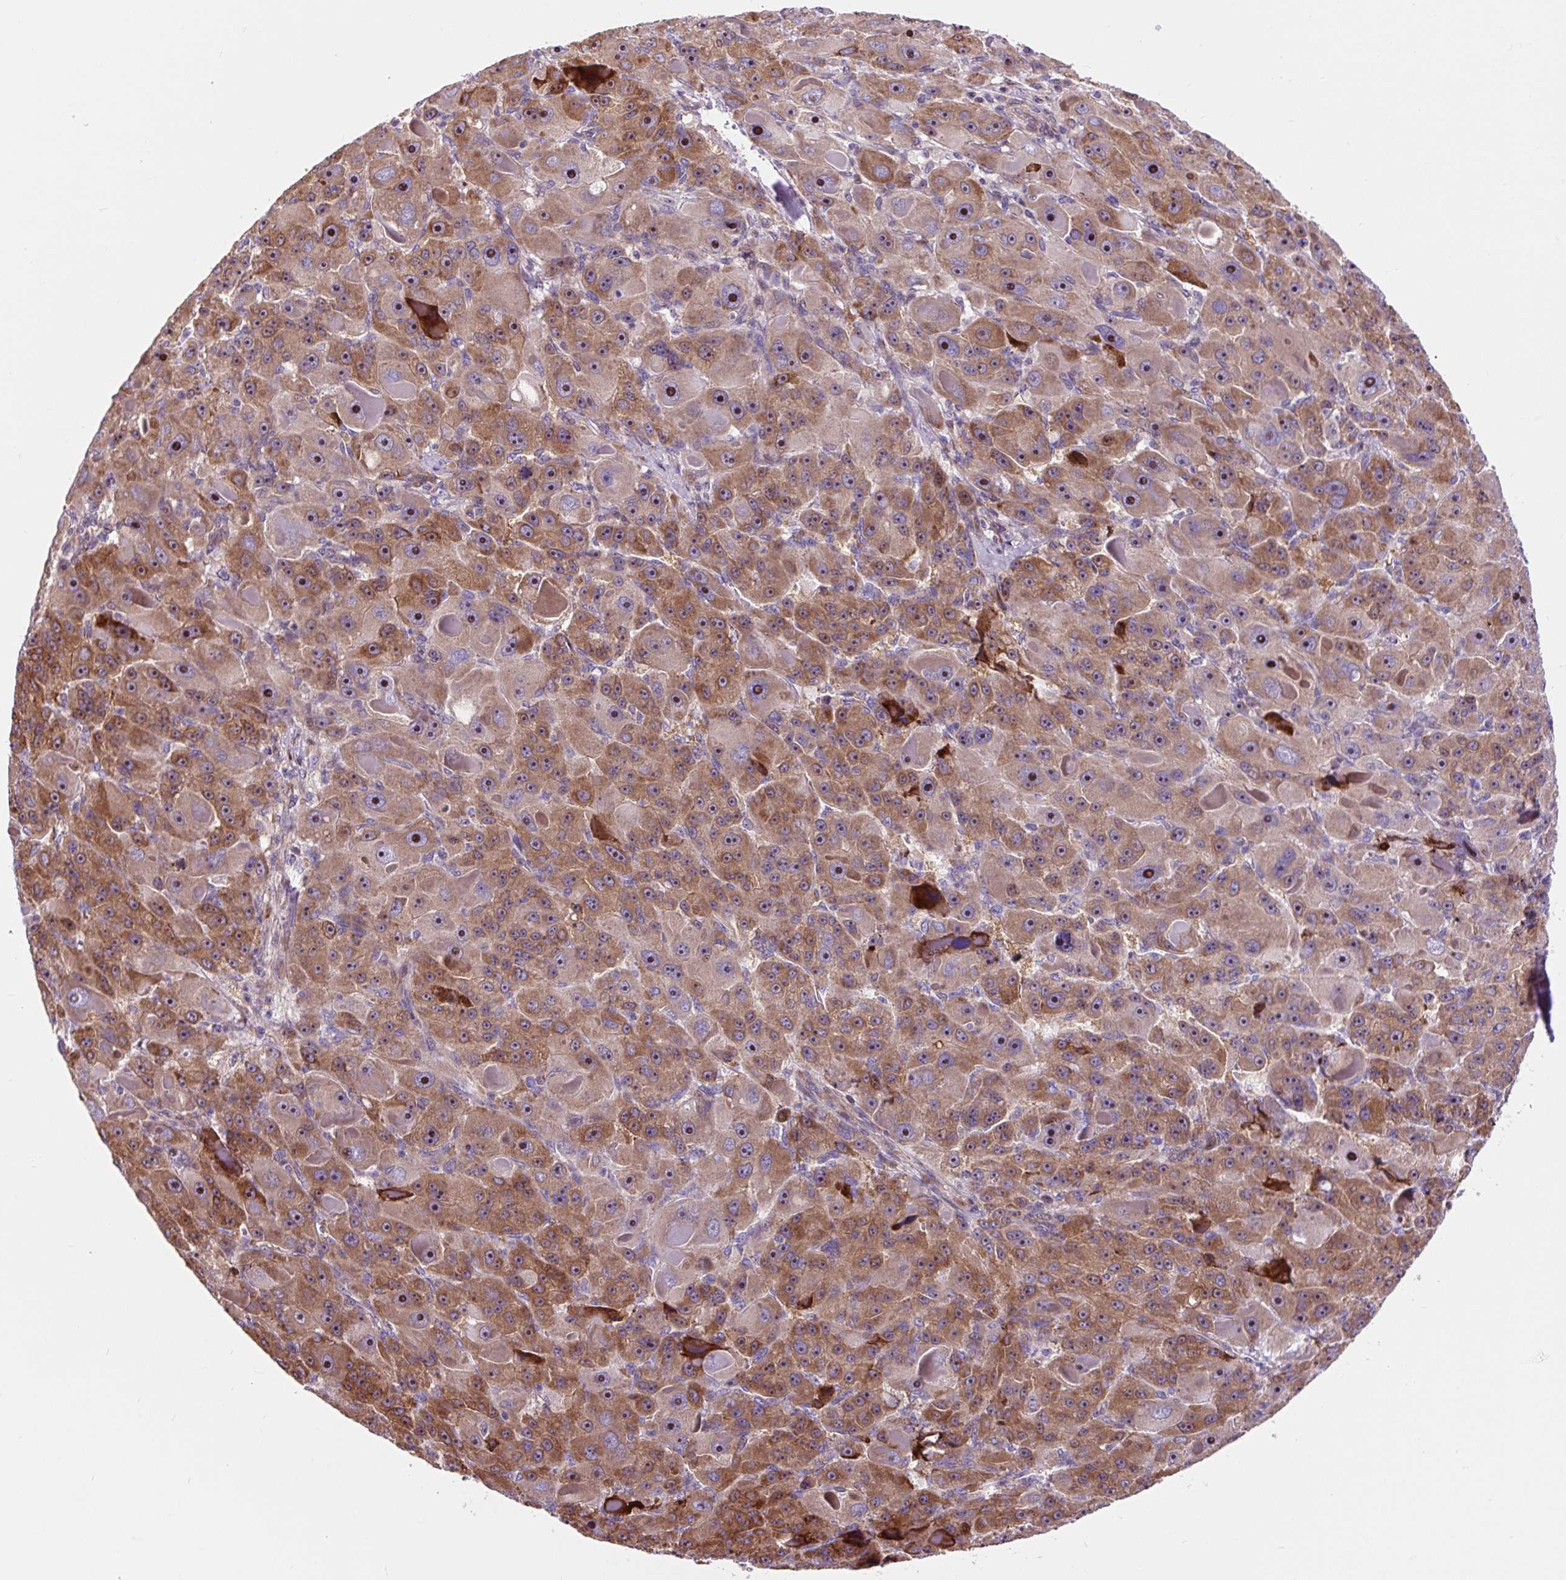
{"staining": {"intensity": "moderate", "quantity": ">75%", "location": "cytoplasmic/membranous,nuclear"}, "tissue": "liver cancer", "cell_type": "Tumor cells", "image_type": "cancer", "snomed": [{"axis": "morphology", "description": "Carcinoma, Hepatocellular, NOS"}, {"axis": "topography", "description": "Liver"}], "caption": "Liver cancer (hepatocellular carcinoma) stained with IHC exhibits moderate cytoplasmic/membranous and nuclear positivity in about >75% of tumor cells. (brown staining indicates protein expression, while blue staining denotes nuclei).", "gene": "CISD3", "patient": {"sex": "male", "age": 76}}